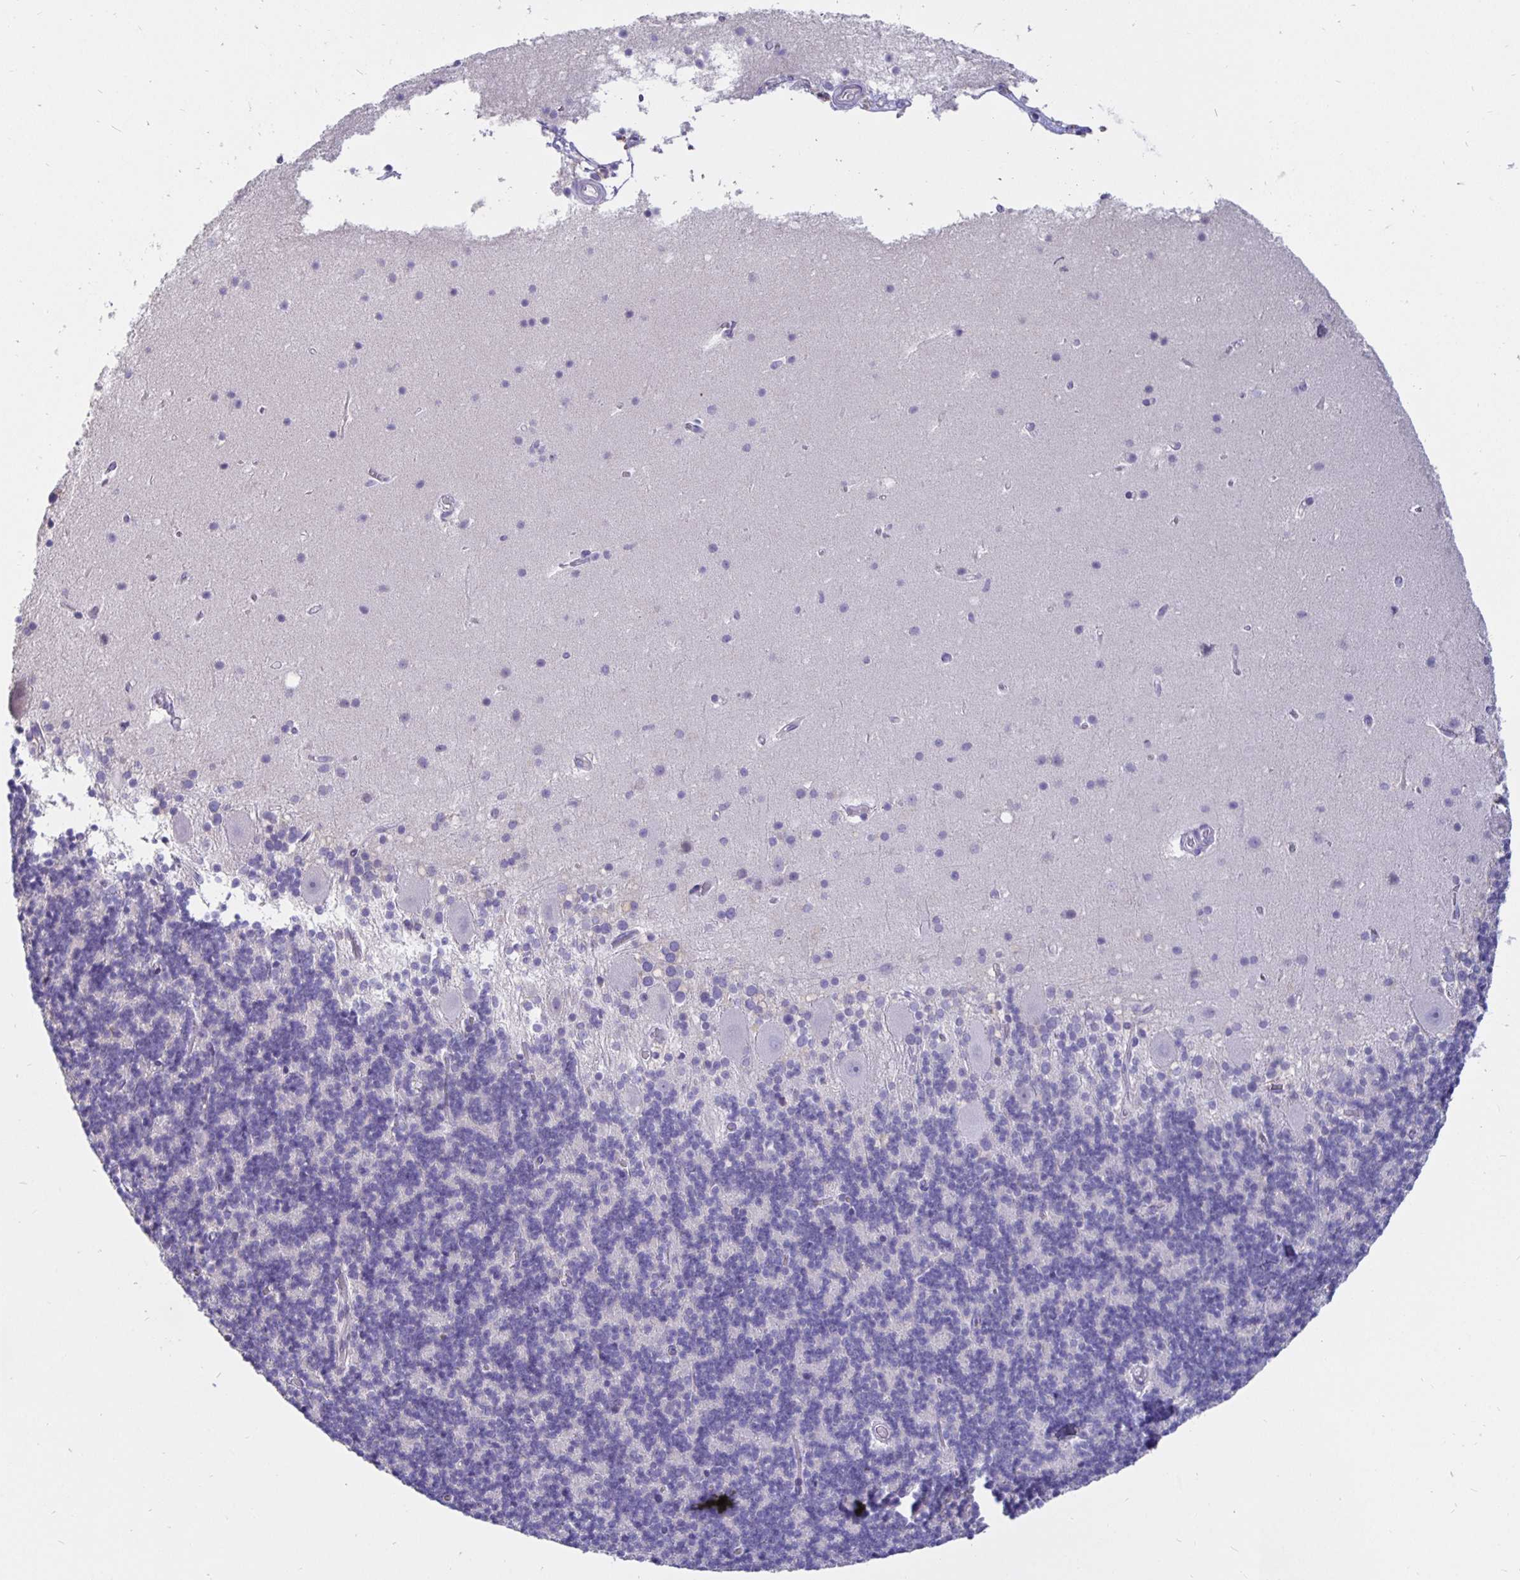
{"staining": {"intensity": "negative", "quantity": "none", "location": "none"}, "tissue": "cerebellum", "cell_type": "Cells in granular layer", "image_type": "normal", "snomed": [{"axis": "morphology", "description": "Normal tissue, NOS"}, {"axis": "topography", "description": "Cerebellum"}], "caption": "The immunohistochemistry image has no significant staining in cells in granular layer of cerebellum. (Brightfield microscopy of DAB immunohistochemistry at high magnification).", "gene": "DNAI2", "patient": {"sex": "male", "age": 70}}